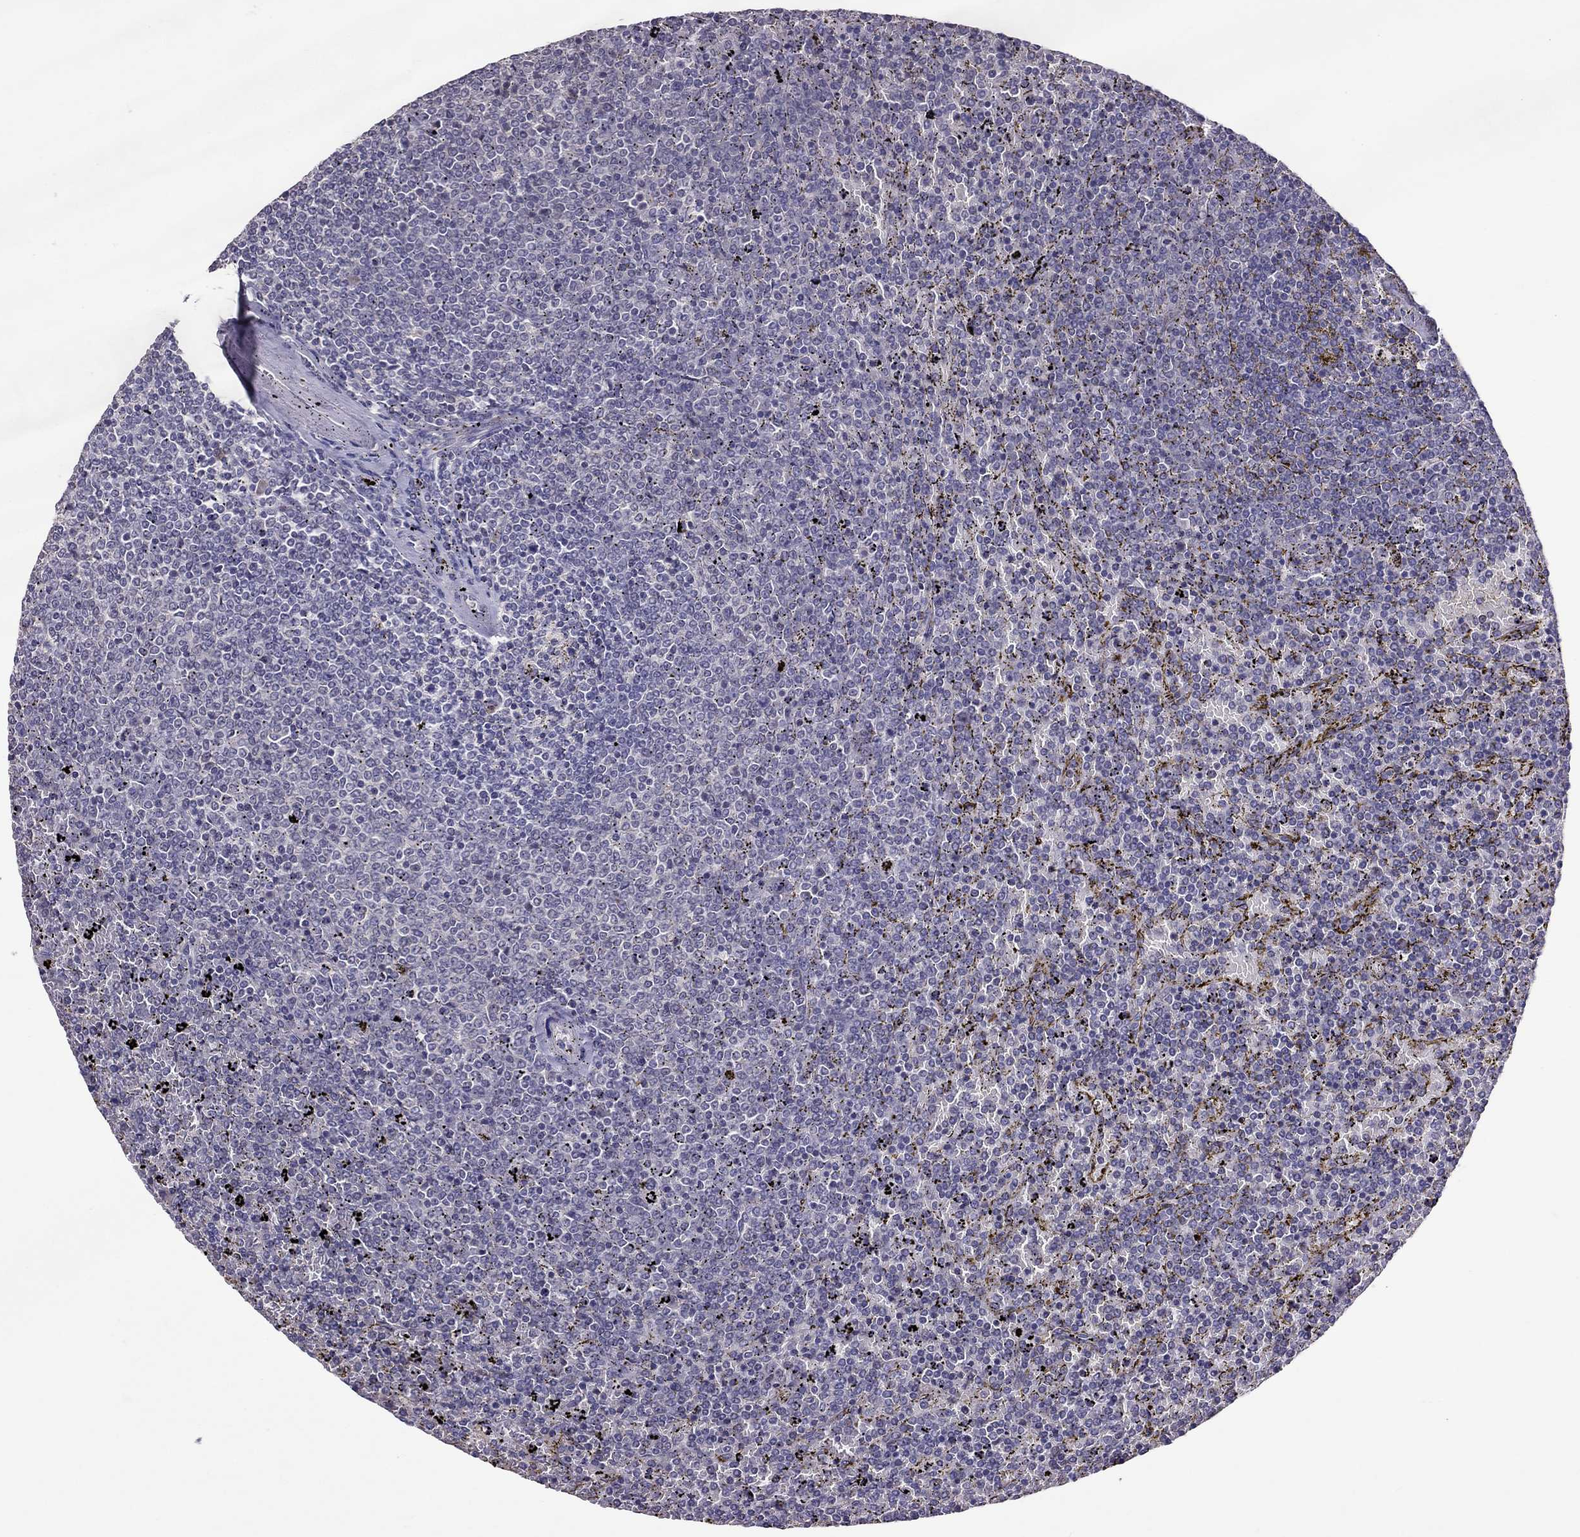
{"staining": {"intensity": "negative", "quantity": "none", "location": "none"}, "tissue": "lymphoma", "cell_type": "Tumor cells", "image_type": "cancer", "snomed": [{"axis": "morphology", "description": "Malignant lymphoma, non-Hodgkin's type, Low grade"}, {"axis": "topography", "description": "Spleen"}], "caption": "Immunohistochemistry (IHC) of human lymphoma displays no positivity in tumor cells.", "gene": "LRRC46", "patient": {"sex": "female", "age": 77}}